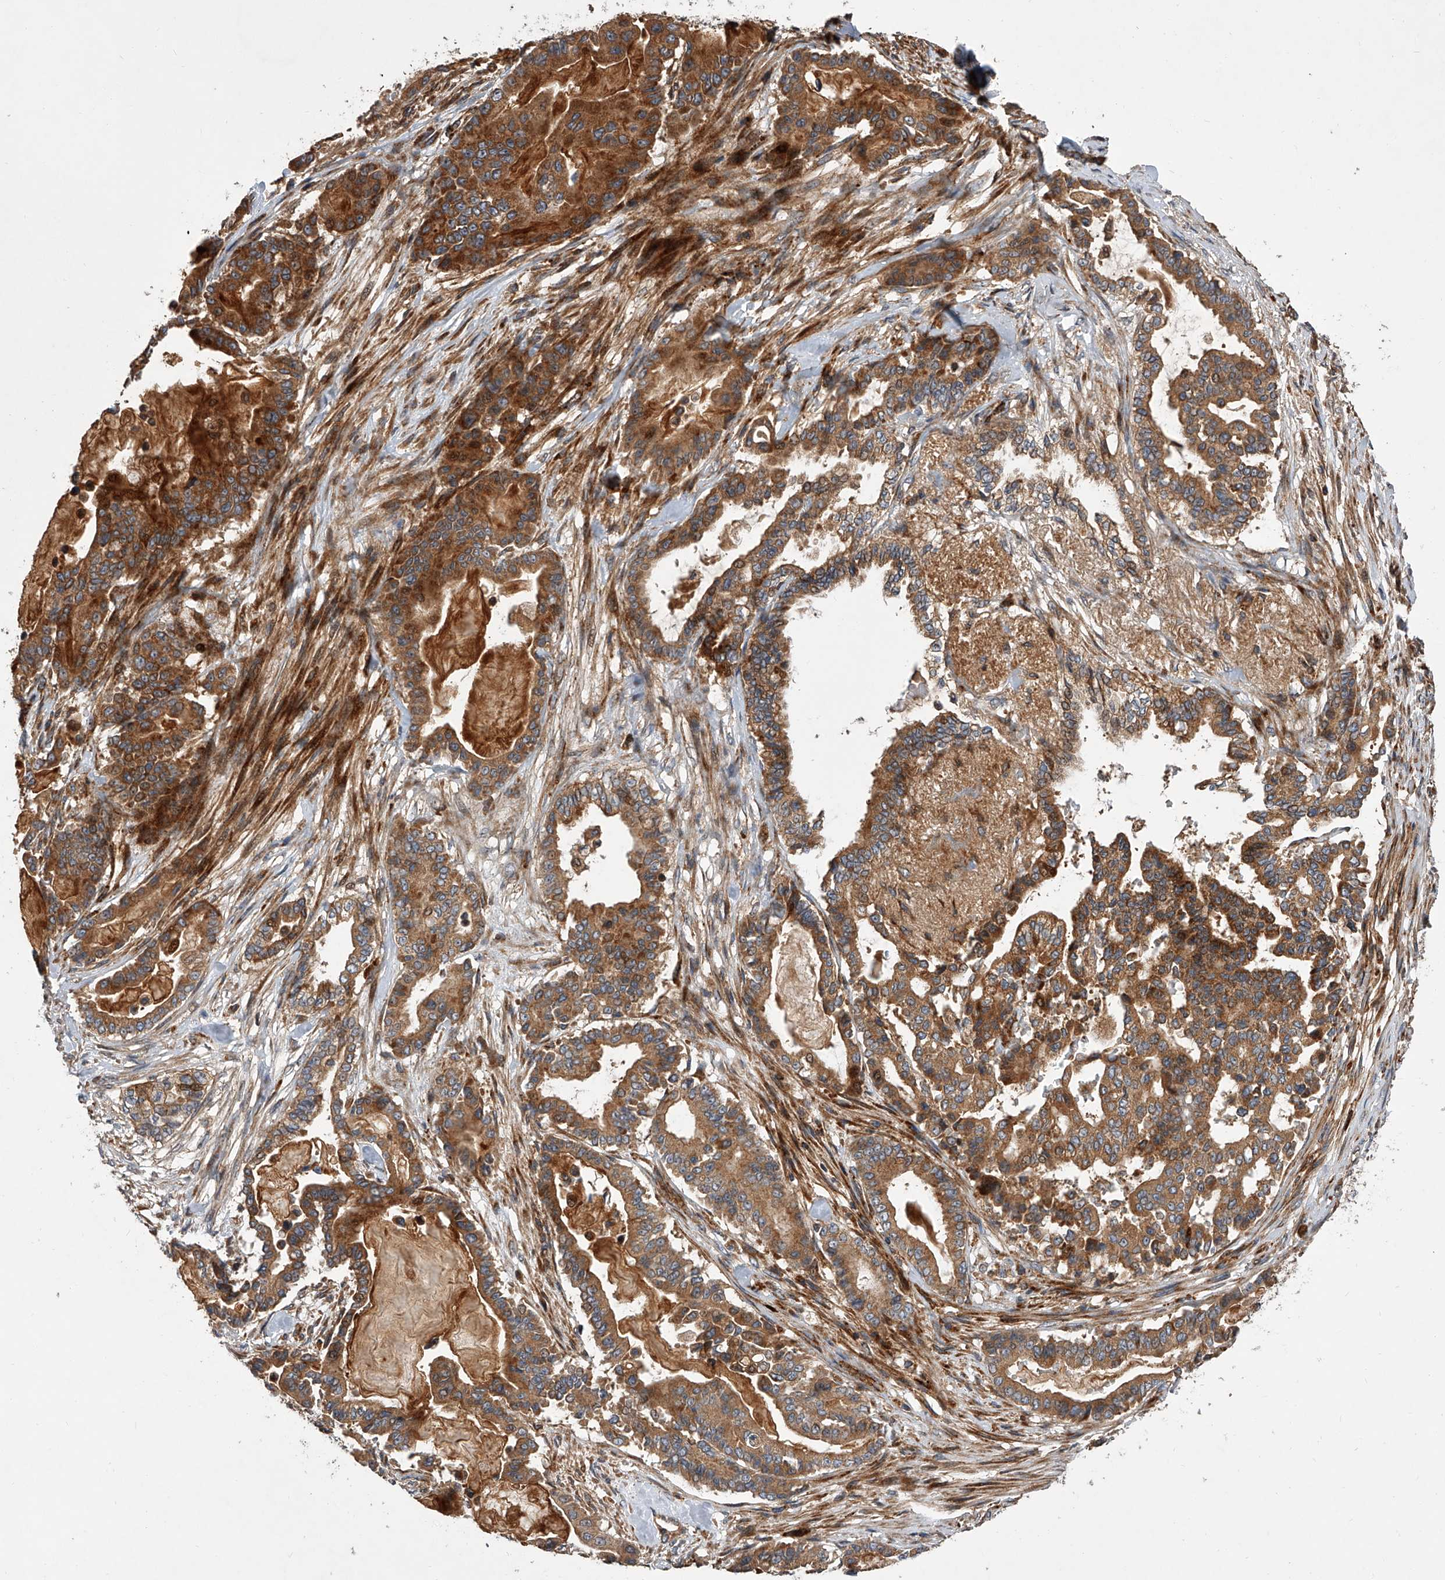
{"staining": {"intensity": "strong", "quantity": ">75%", "location": "cytoplasmic/membranous"}, "tissue": "pancreatic cancer", "cell_type": "Tumor cells", "image_type": "cancer", "snomed": [{"axis": "morphology", "description": "Adenocarcinoma, NOS"}, {"axis": "topography", "description": "Pancreas"}], "caption": "DAB (3,3'-diaminobenzidine) immunohistochemical staining of human pancreatic adenocarcinoma displays strong cytoplasmic/membranous protein staining in about >75% of tumor cells. The protein is shown in brown color, while the nuclei are stained blue.", "gene": "USP47", "patient": {"sex": "male", "age": 63}}